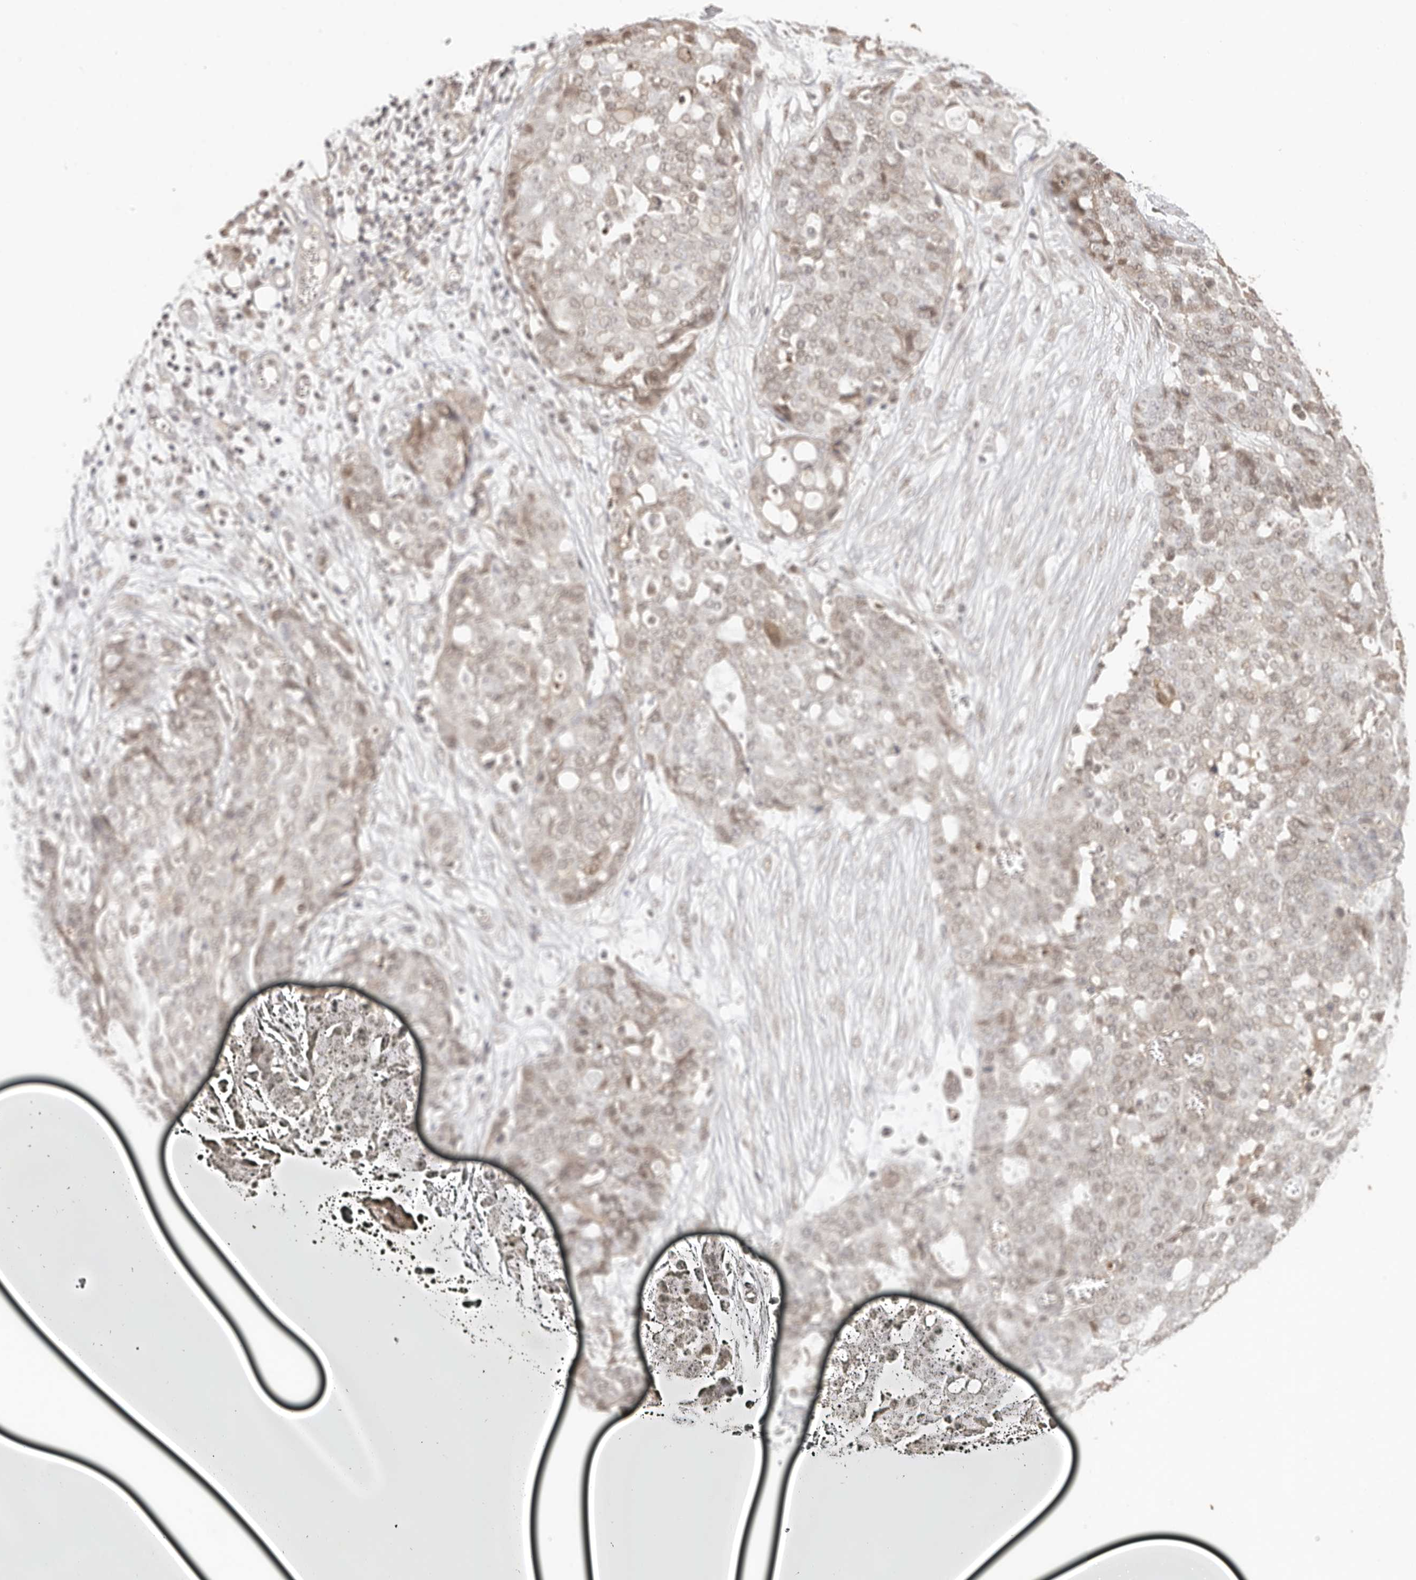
{"staining": {"intensity": "weak", "quantity": "25%-75%", "location": "nuclear"}, "tissue": "ovarian cancer", "cell_type": "Tumor cells", "image_type": "cancer", "snomed": [{"axis": "morphology", "description": "Cystadenocarcinoma, serous, NOS"}, {"axis": "topography", "description": "Soft tissue"}, {"axis": "topography", "description": "Ovary"}], "caption": "This is a histology image of IHC staining of ovarian cancer (serous cystadenocarcinoma), which shows weak expression in the nuclear of tumor cells.", "gene": "PSMA5", "patient": {"sex": "female", "age": 57}}